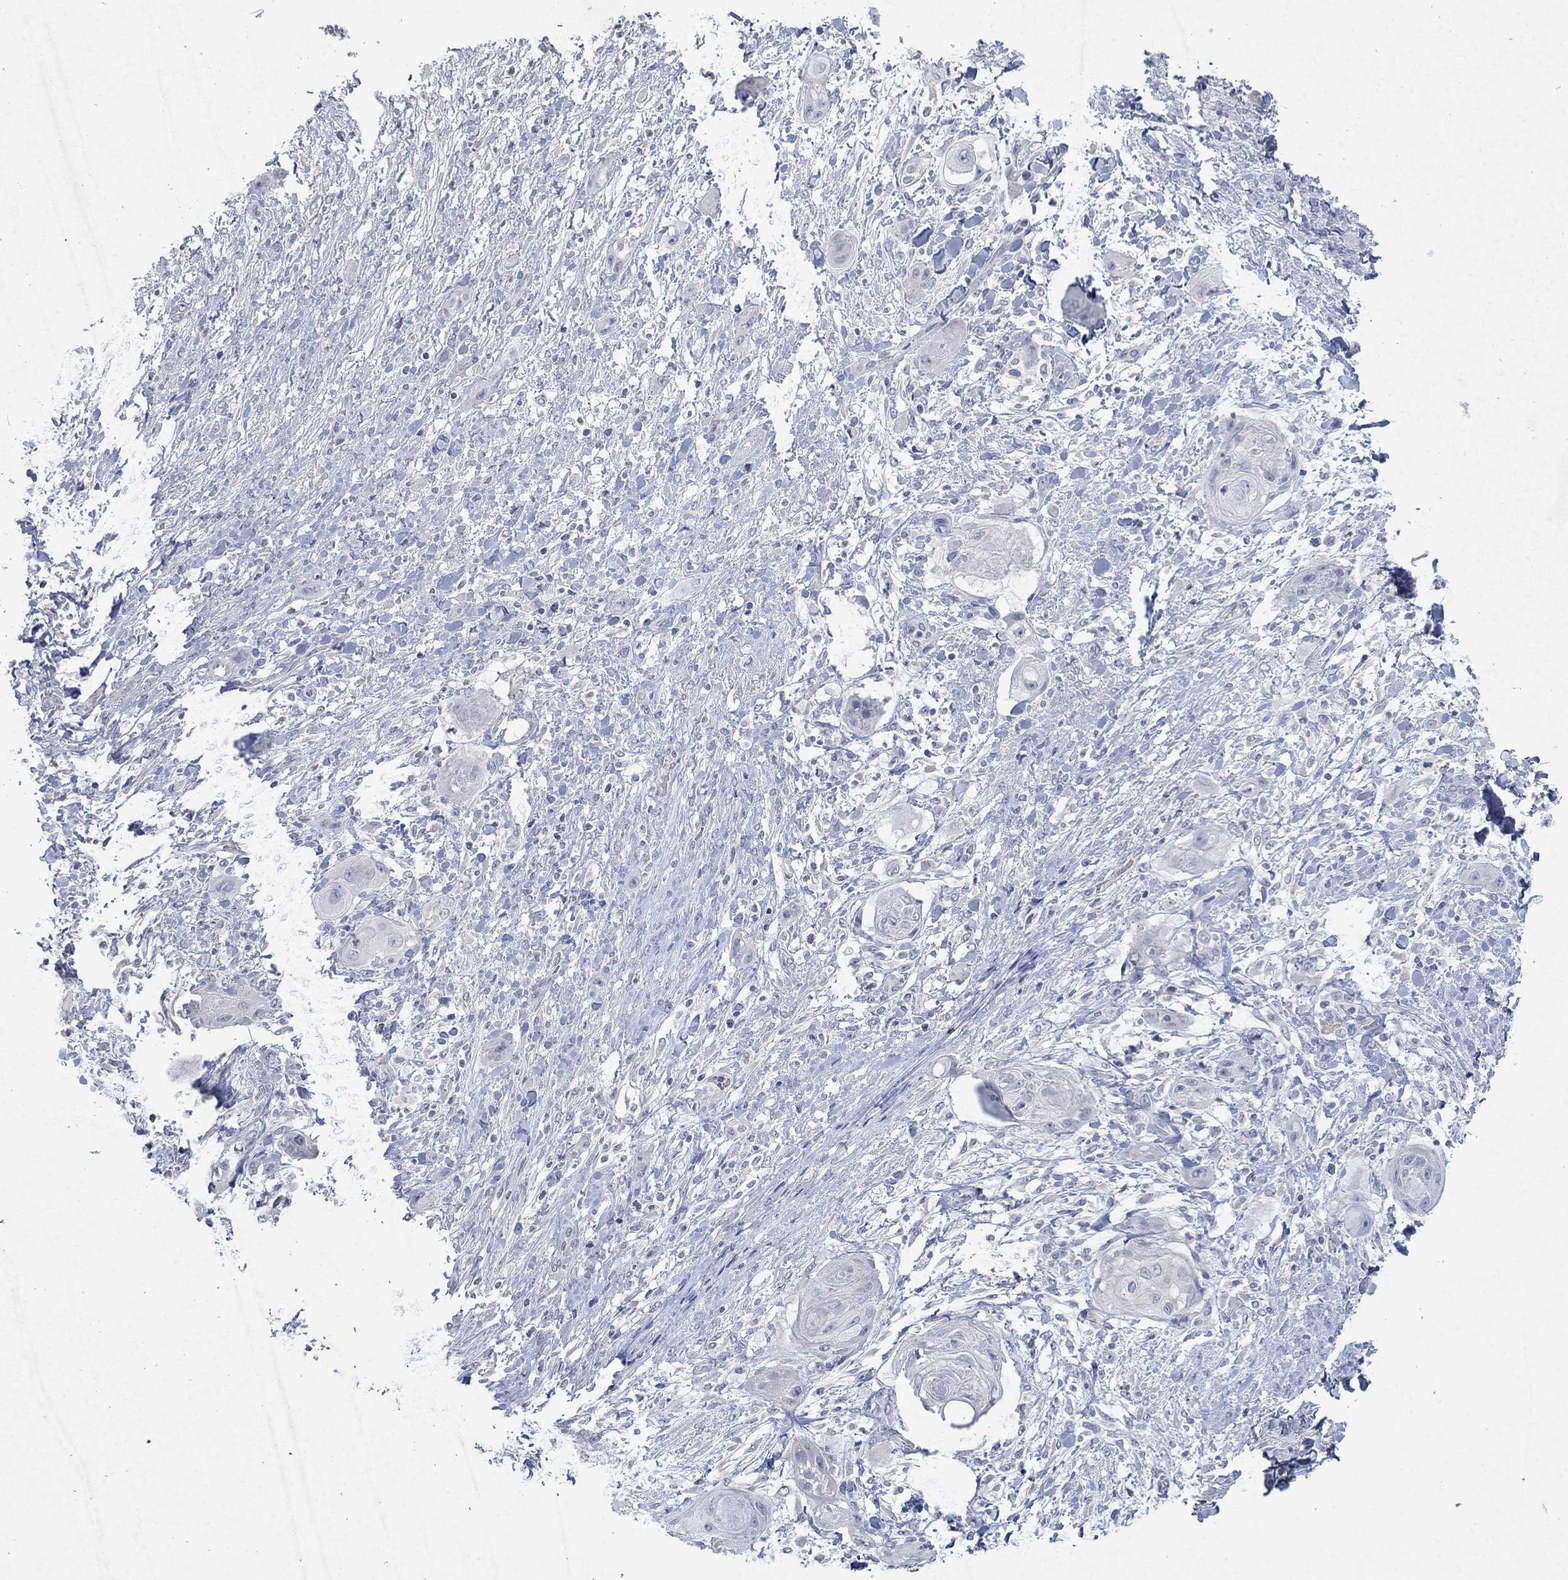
{"staining": {"intensity": "negative", "quantity": "none", "location": "none"}, "tissue": "skin cancer", "cell_type": "Tumor cells", "image_type": "cancer", "snomed": [{"axis": "morphology", "description": "Squamous cell carcinoma, NOS"}, {"axis": "topography", "description": "Skin"}], "caption": "This is a image of IHC staining of squamous cell carcinoma (skin), which shows no positivity in tumor cells.", "gene": "KRT40", "patient": {"sex": "male", "age": 62}}